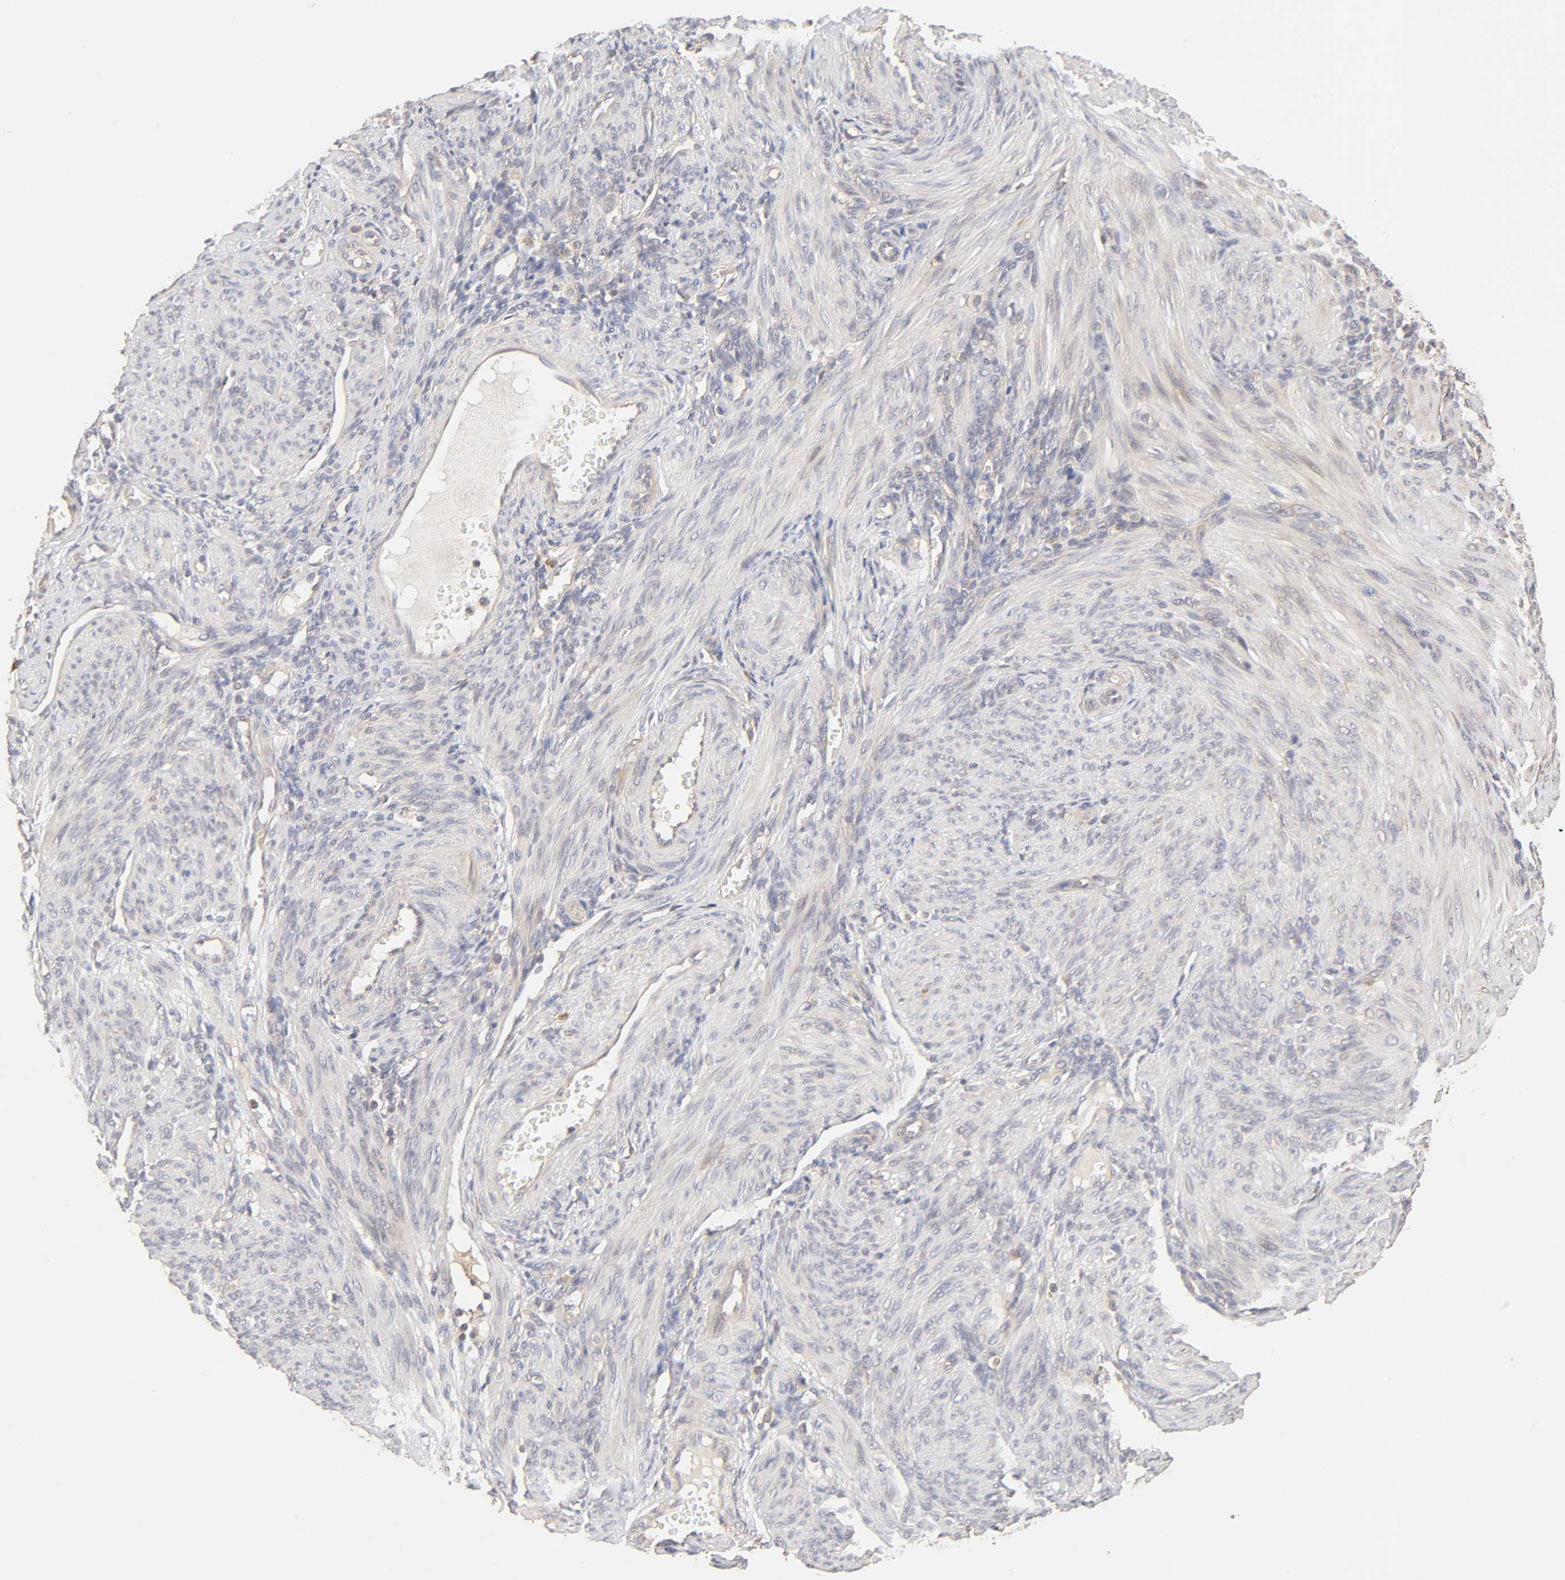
{"staining": {"intensity": "negative", "quantity": "none", "location": "none"}, "tissue": "endometrium", "cell_type": "Cells in endometrial stroma", "image_type": "normal", "snomed": [{"axis": "morphology", "description": "Normal tissue, NOS"}, {"axis": "topography", "description": "Endometrium"}], "caption": "DAB (3,3'-diaminobenzidine) immunohistochemical staining of benign human endometrium exhibits no significant staining in cells in endometrial stroma.", "gene": "AP1G2", "patient": {"sex": "female", "age": 72}}